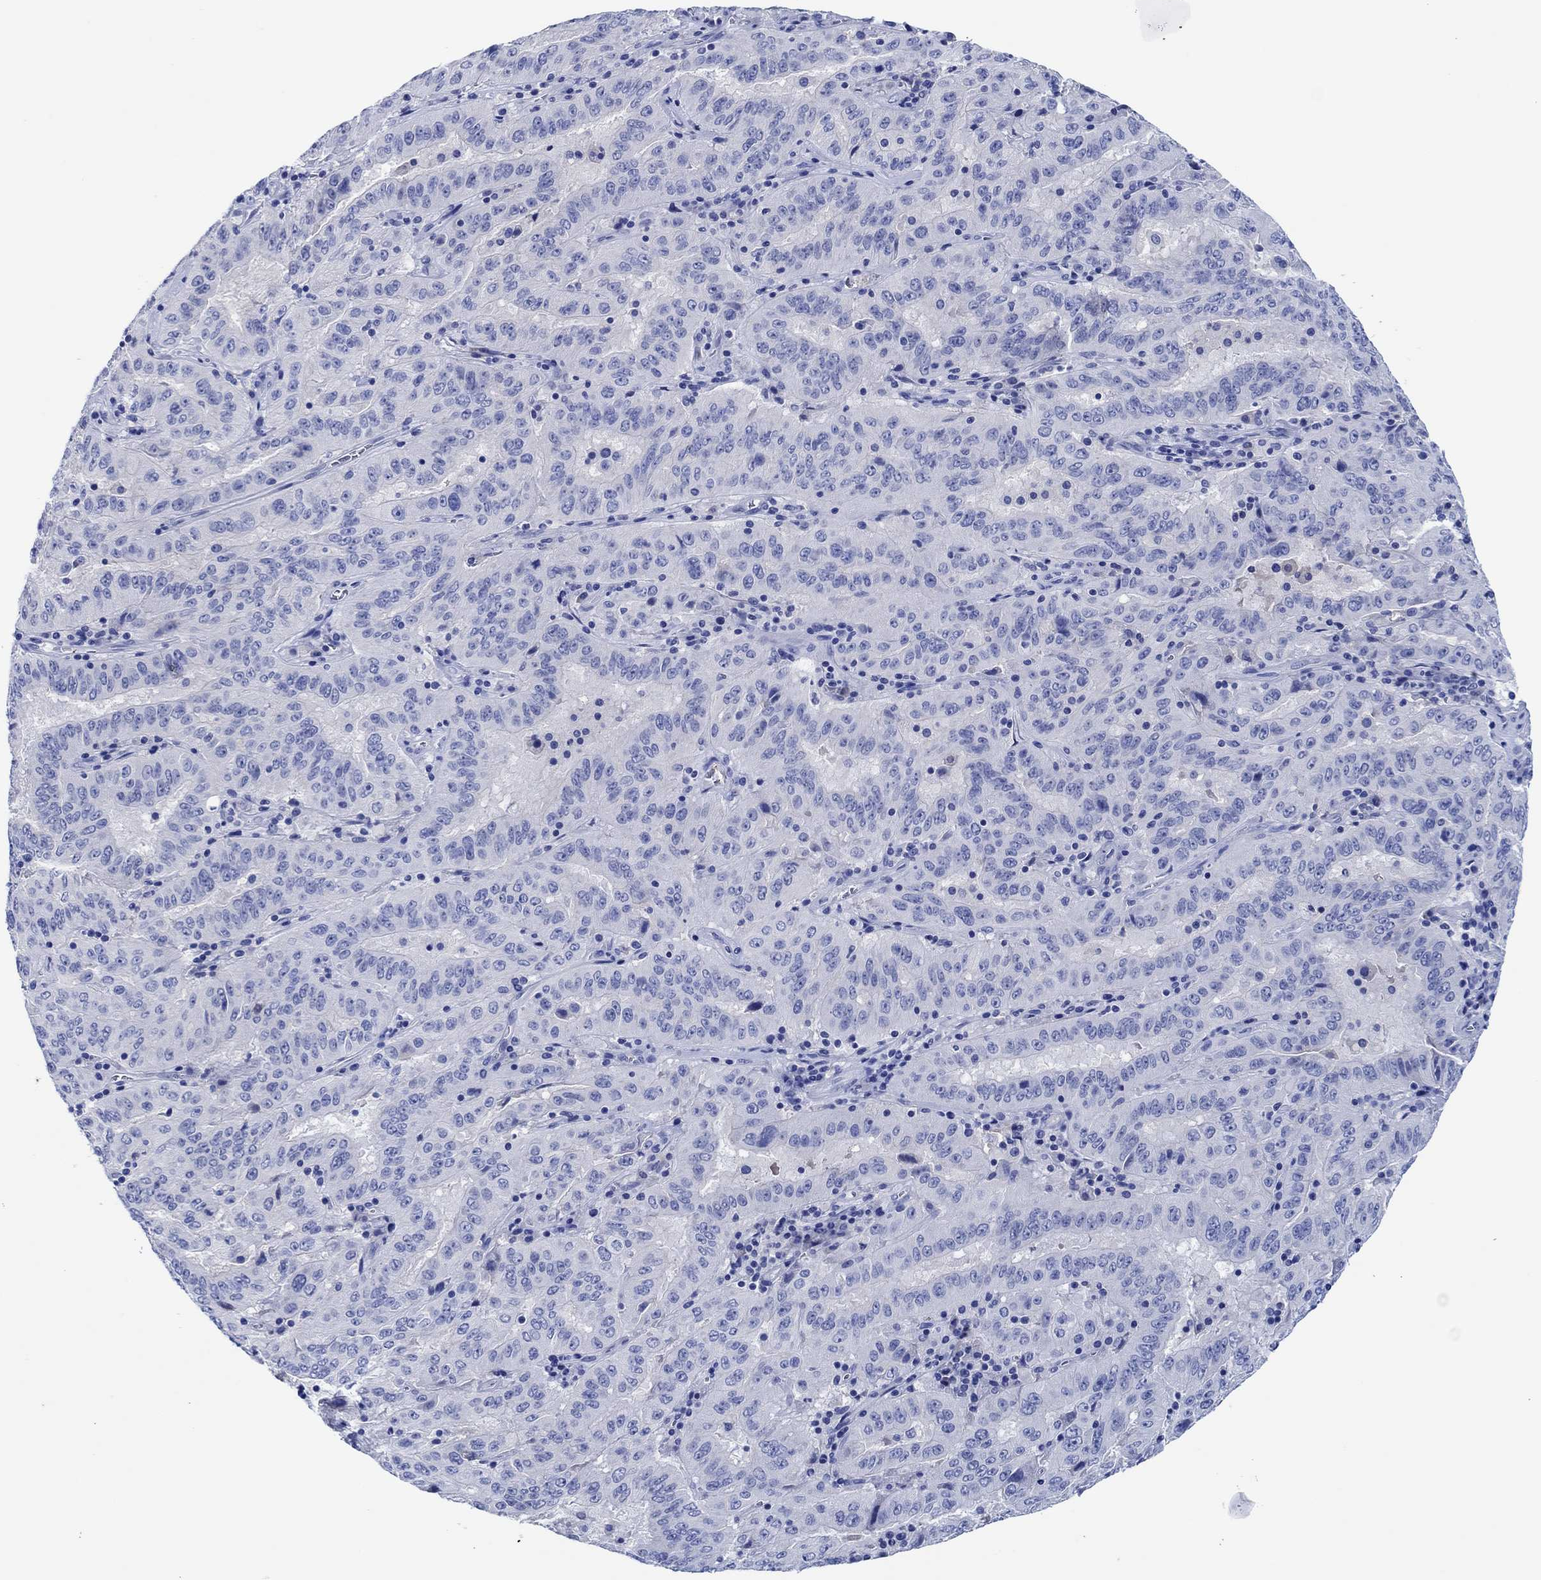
{"staining": {"intensity": "negative", "quantity": "none", "location": "none"}, "tissue": "pancreatic cancer", "cell_type": "Tumor cells", "image_type": "cancer", "snomed": [{"axis": "morphology", "description": "Adenocarcinoma, NOS"}, {"axis": "topography", "description": "Pancreas"}], "caption": "Pancreatic adenocarcinoma was stained to show a protein in brown. There is no significant expression in tumor cells.", "gene": "CPNE6", "patient": {"sex": "male", "age": 63}}